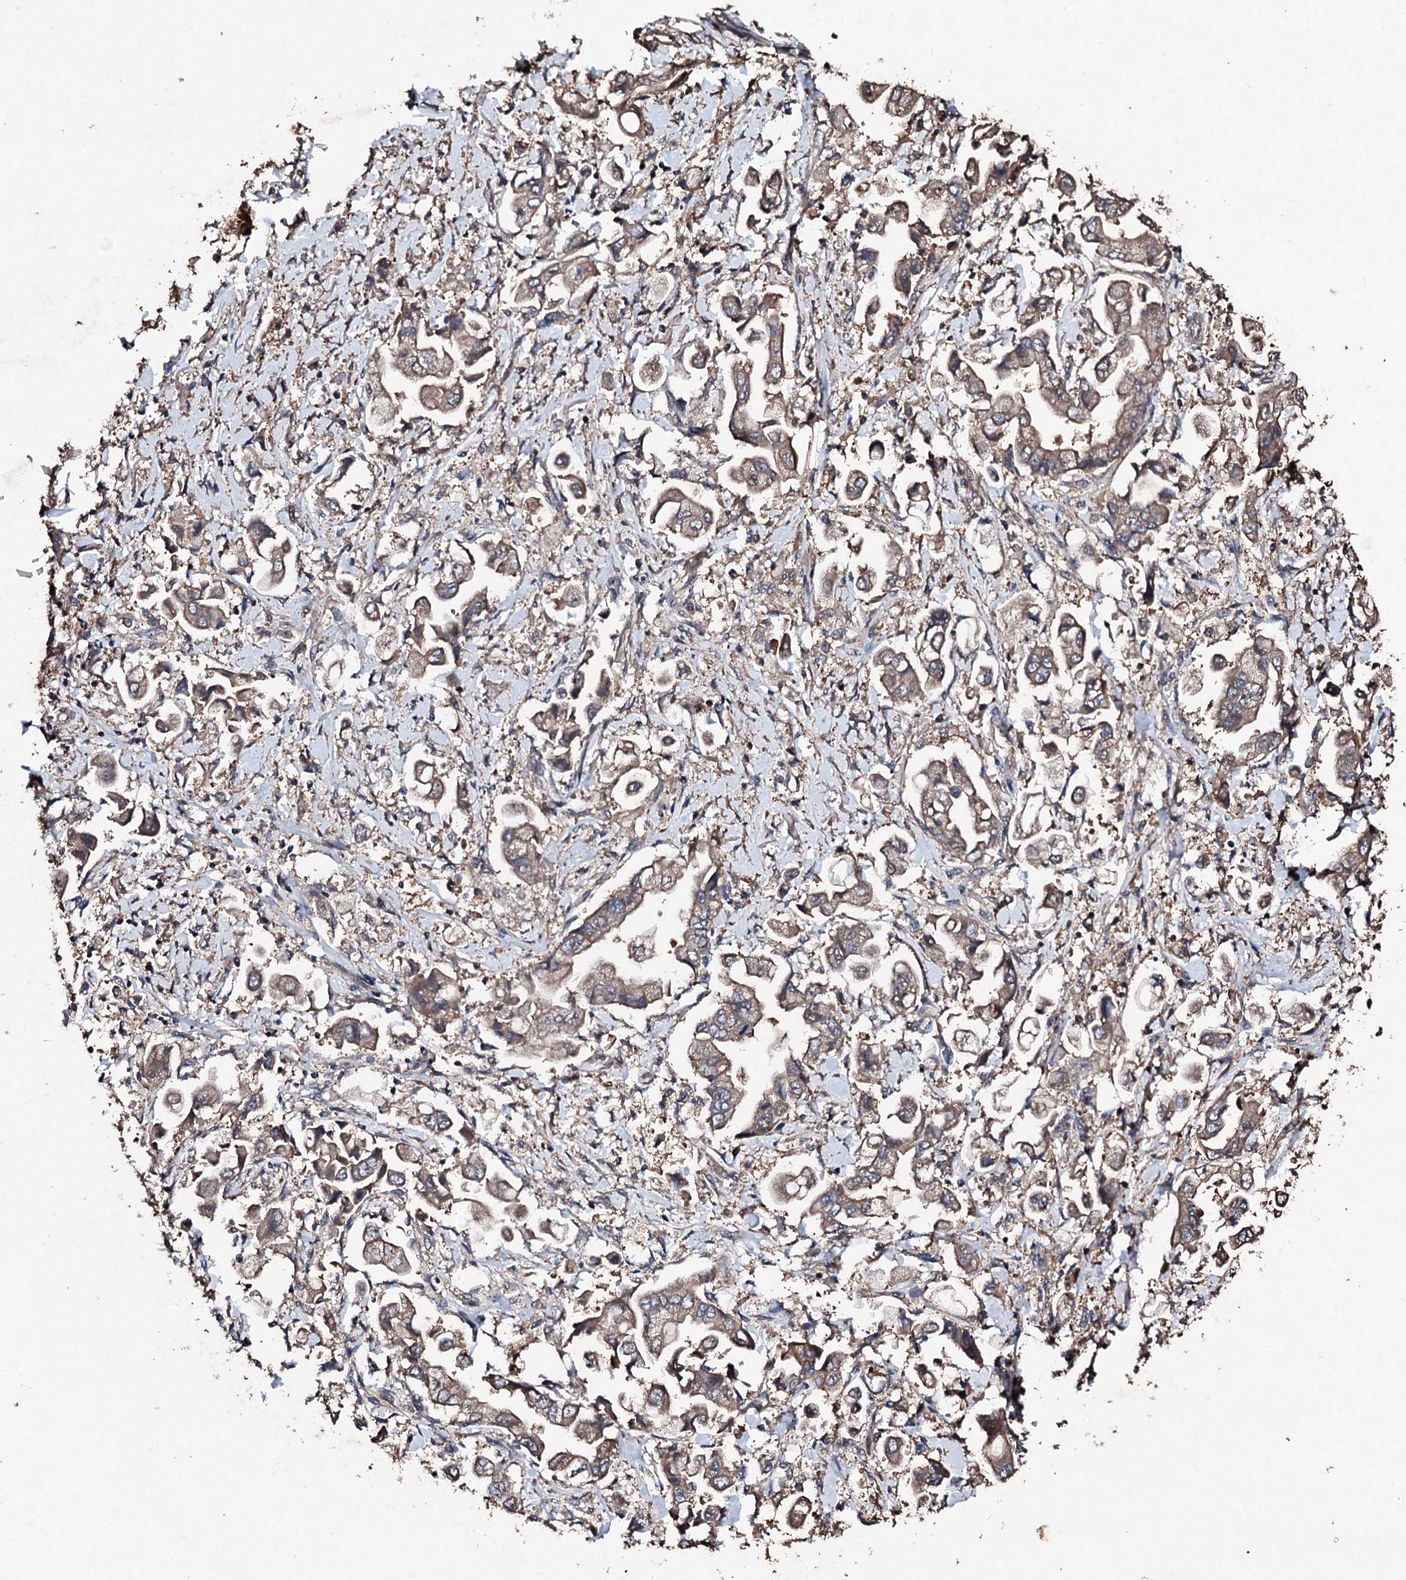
{"staining": {"intensity": "weak", "quantity": ">75%", "location": "cytoplasmic/membranous"}, "tissue": "stomach cancer", "cell_type": "Tumor cells", "image_type": "cancer", "snomed": [{"axis": "morphology", "description": "Adenocarcinoma, NOS"}, {"axis": "topography", "description": "Stomach"}], "caption": "Stomach adenocarcinoma stained with a protein marker displays weak staining in tumor cells.", "gene": "KERA", "patient": {"sex": "male", "age": 62}}